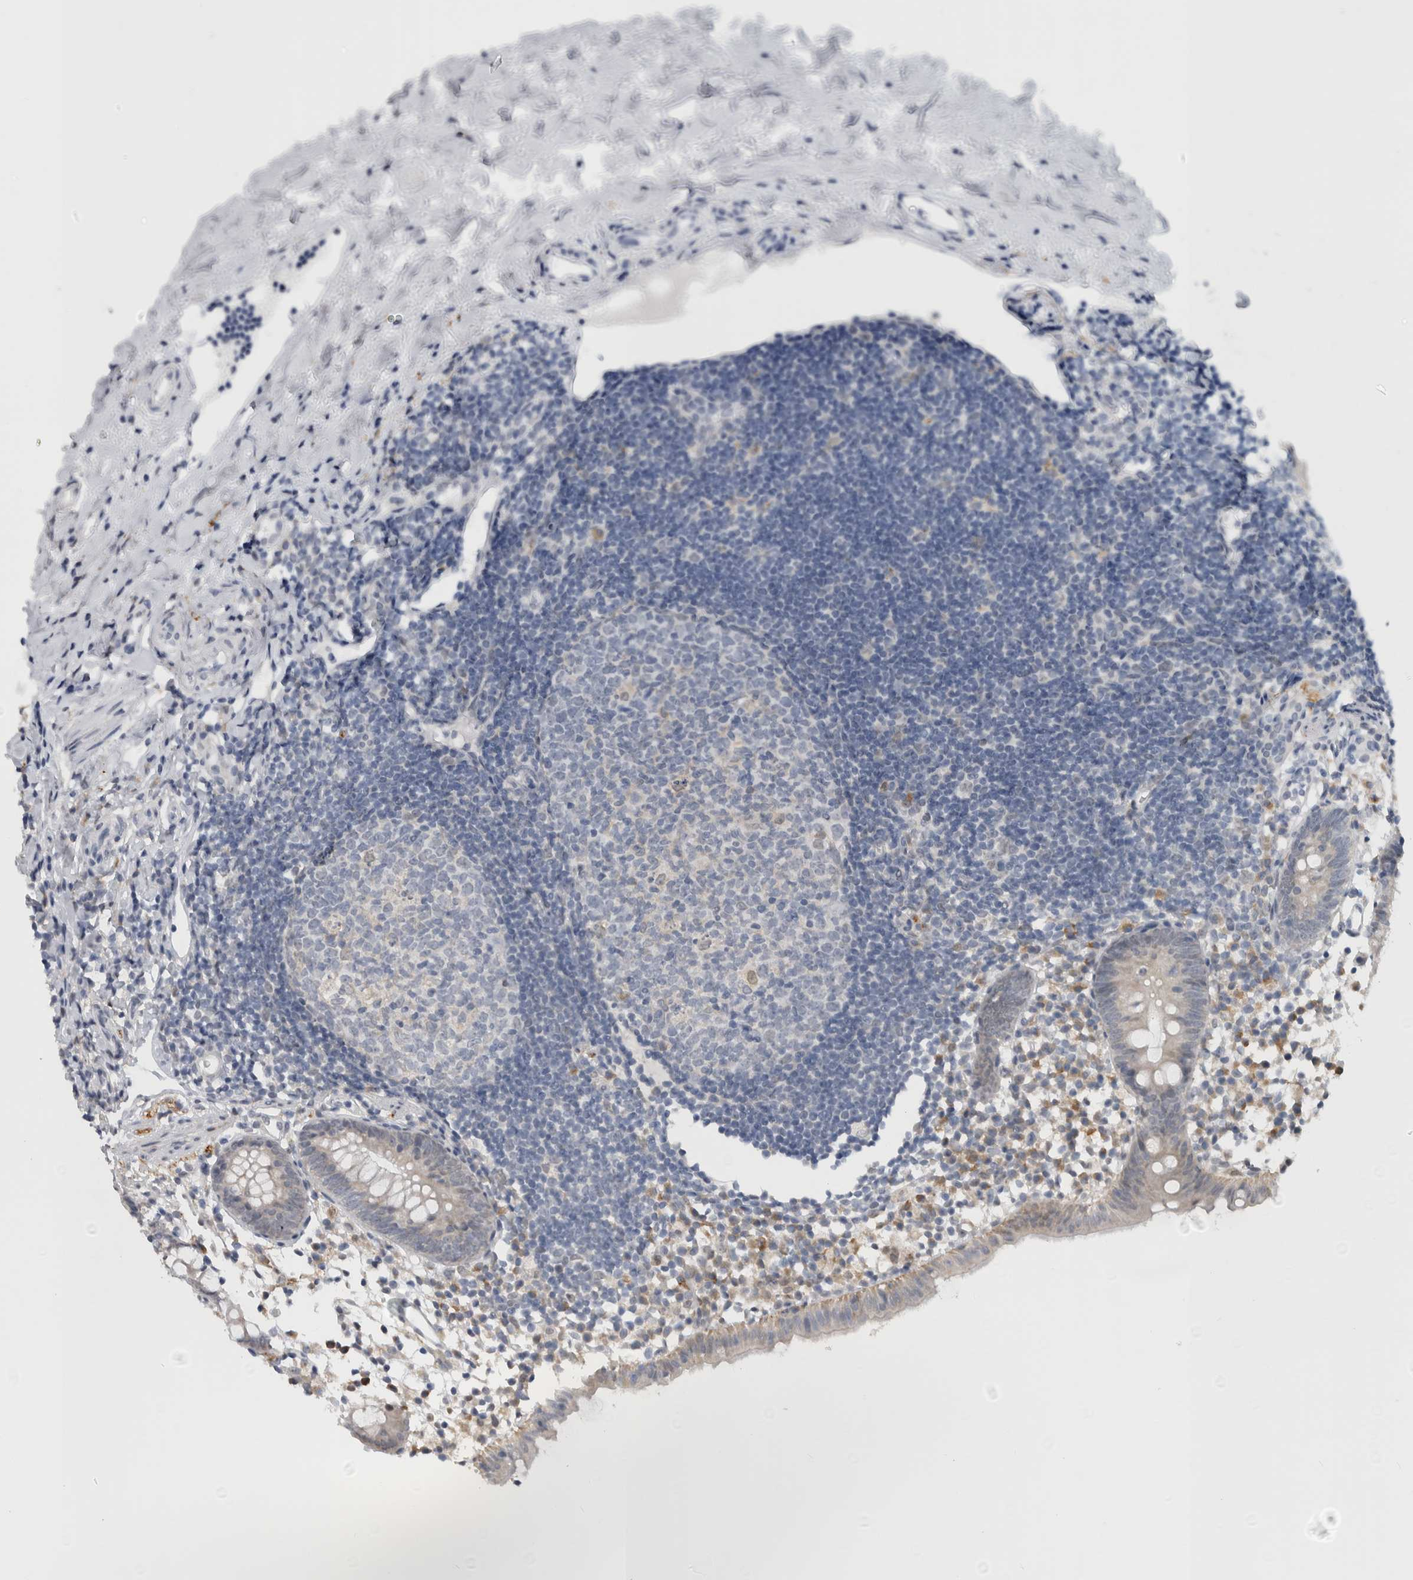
{"staining": {"intensity": "weak", "quantity": "<25%", "location": "cytoplasmic/membranous"}, "tissue": "appendix", "cell_type": "Glandular cells", "image_type": "normal", "snomed": [{"axis": "morphology", "description": "Normal tissue, NOS"}, {"axis": "topography", "description": "Appendix"}], "caption": "Immunohistochemistry (IHC) of unremarkable appendix exhibits no positivity in glandular cells.", "gene": "TMEM242", "patient": {"sex": "female", "age": 20}}